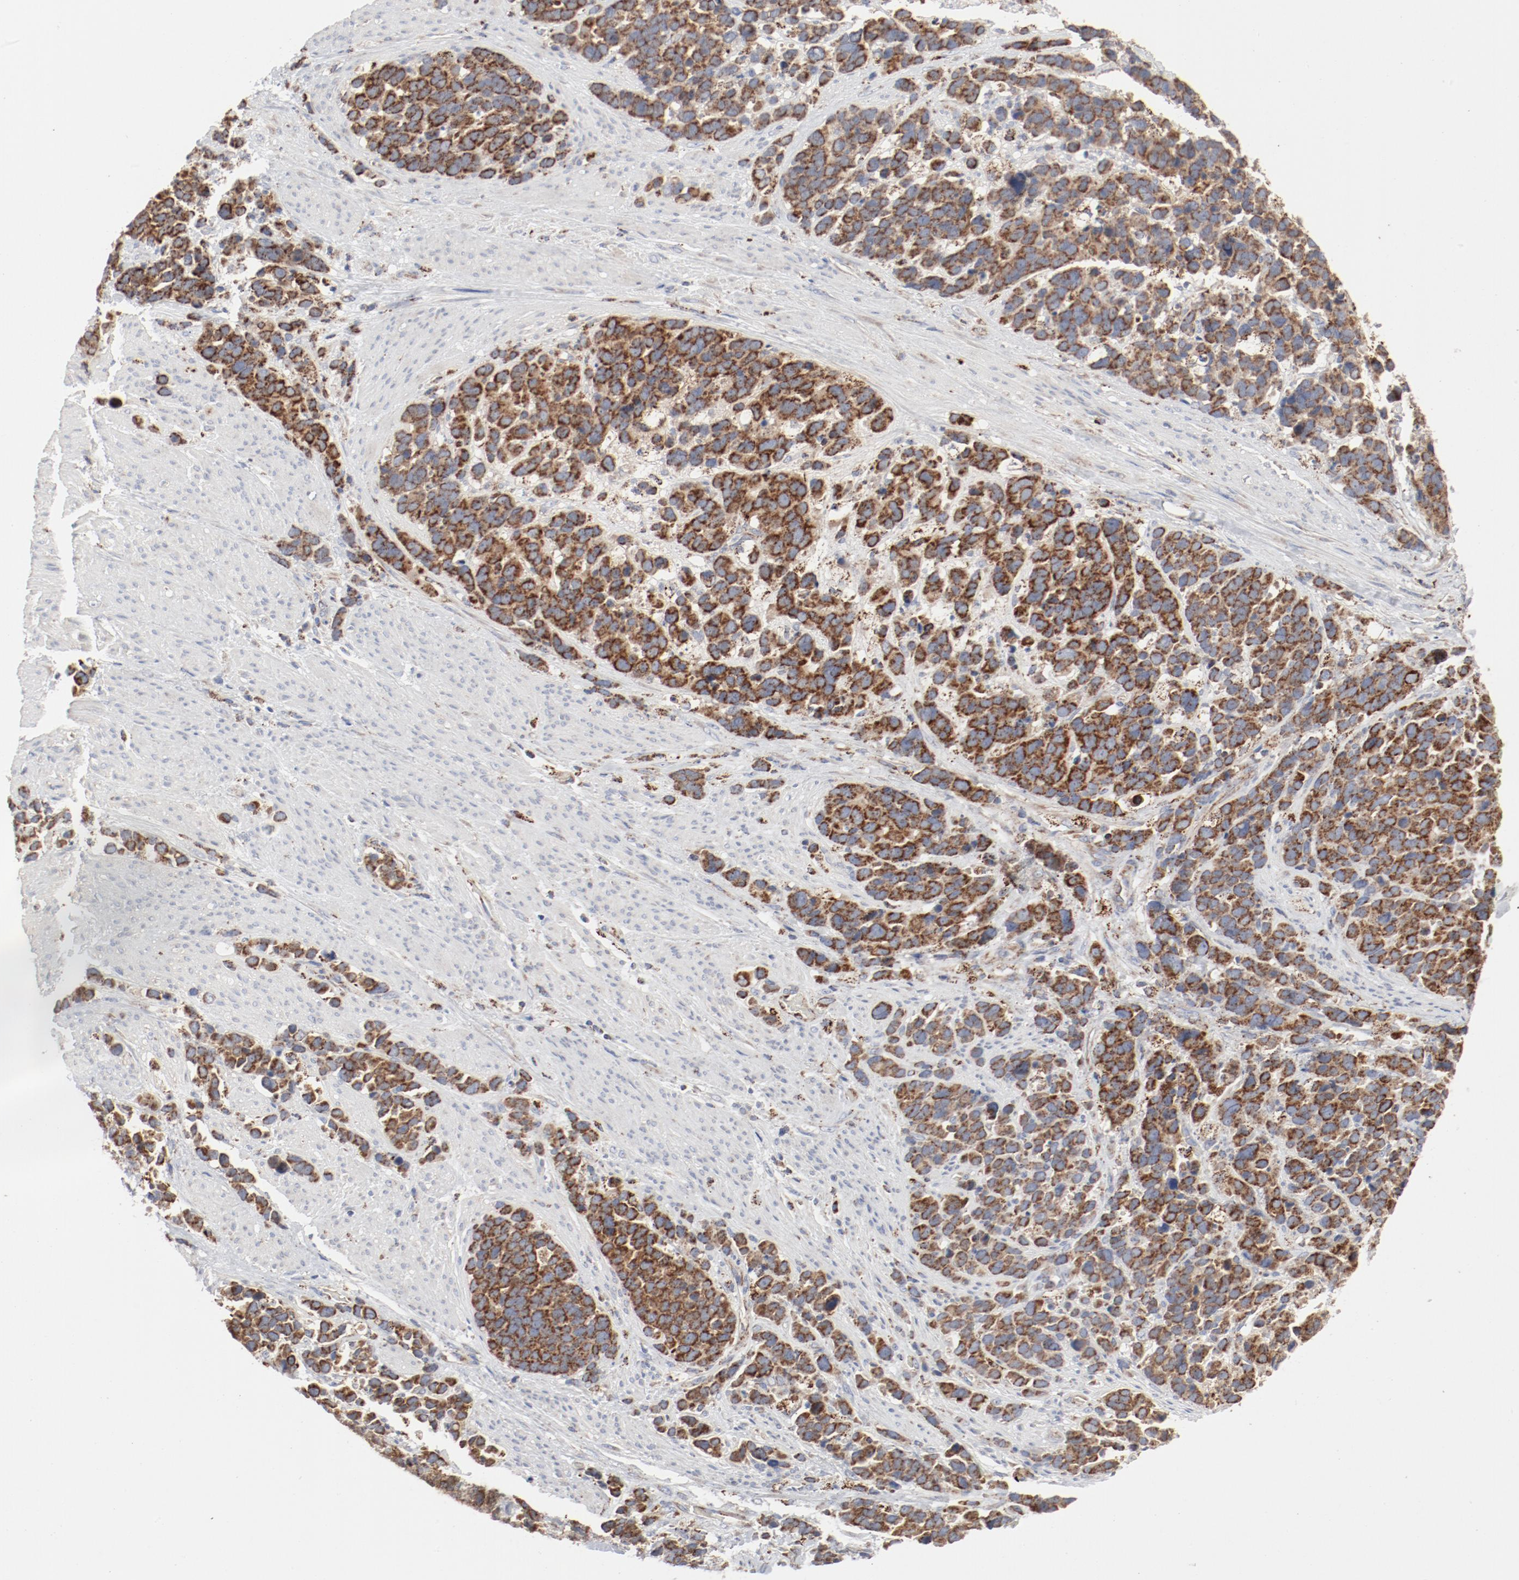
{"staining": {"intensity": "strong", "quantity": ">75%", "location": "cytoplasmic/membranous"}, "tissue": "stomach cancer", "cell_type": "Tumor cells", "image_type": "cancer", "snomed": [{"axis": "morphology", "description": "Adenocarcinoma, NOS"}, {"axis": "topography", "description": "Stomach, upper"}], "caption": "Human adenocarcinoma (stomach) stained with a protein marker displays strong staining in tumor cells.", "gene": "SETD3", "patient": {"sex": "male", "age": 71}}